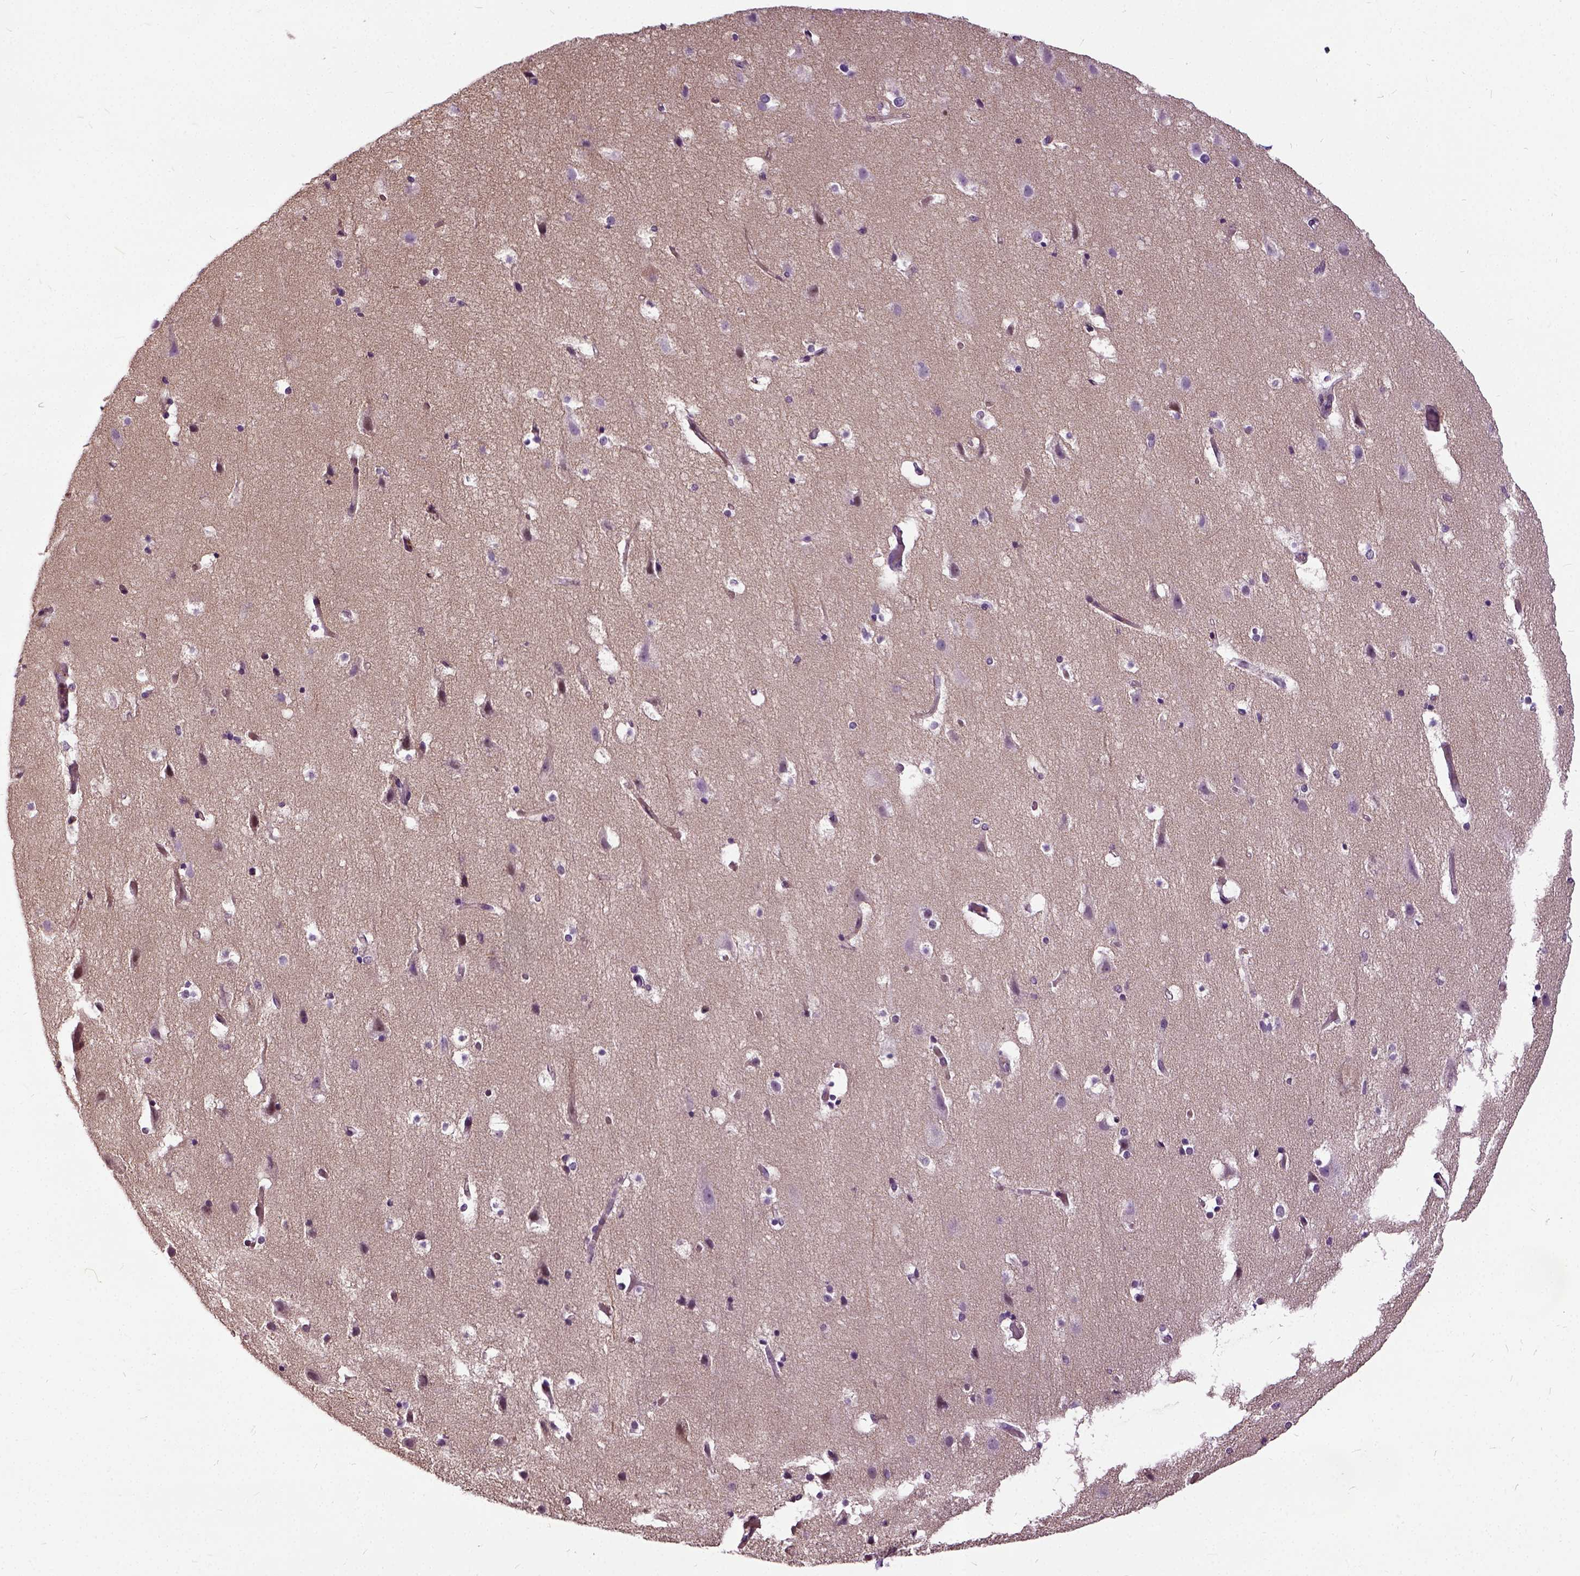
{"staining": {"intensity": "weak", "quantity": ">75%", "location": "cytoplasmic/membranous"}, "tissue": "cerebral cortex", "cell_type": "Endothelial cells", "image_type": "normal", "snomed": [{"axis": "morphology", "description": "Normal tissue, NOS"}, {"axis": "topography", "description": "Cerebral cortex"}], "caption": "This is a photomicrograph of immunohistochemistry staining of normal cerebral cortex, which shows weak positivity in the cytoplasmic/membranous of endothelial cells.", "gene": "ILRUN", "patient": {"sex": "female", "age": 52}}